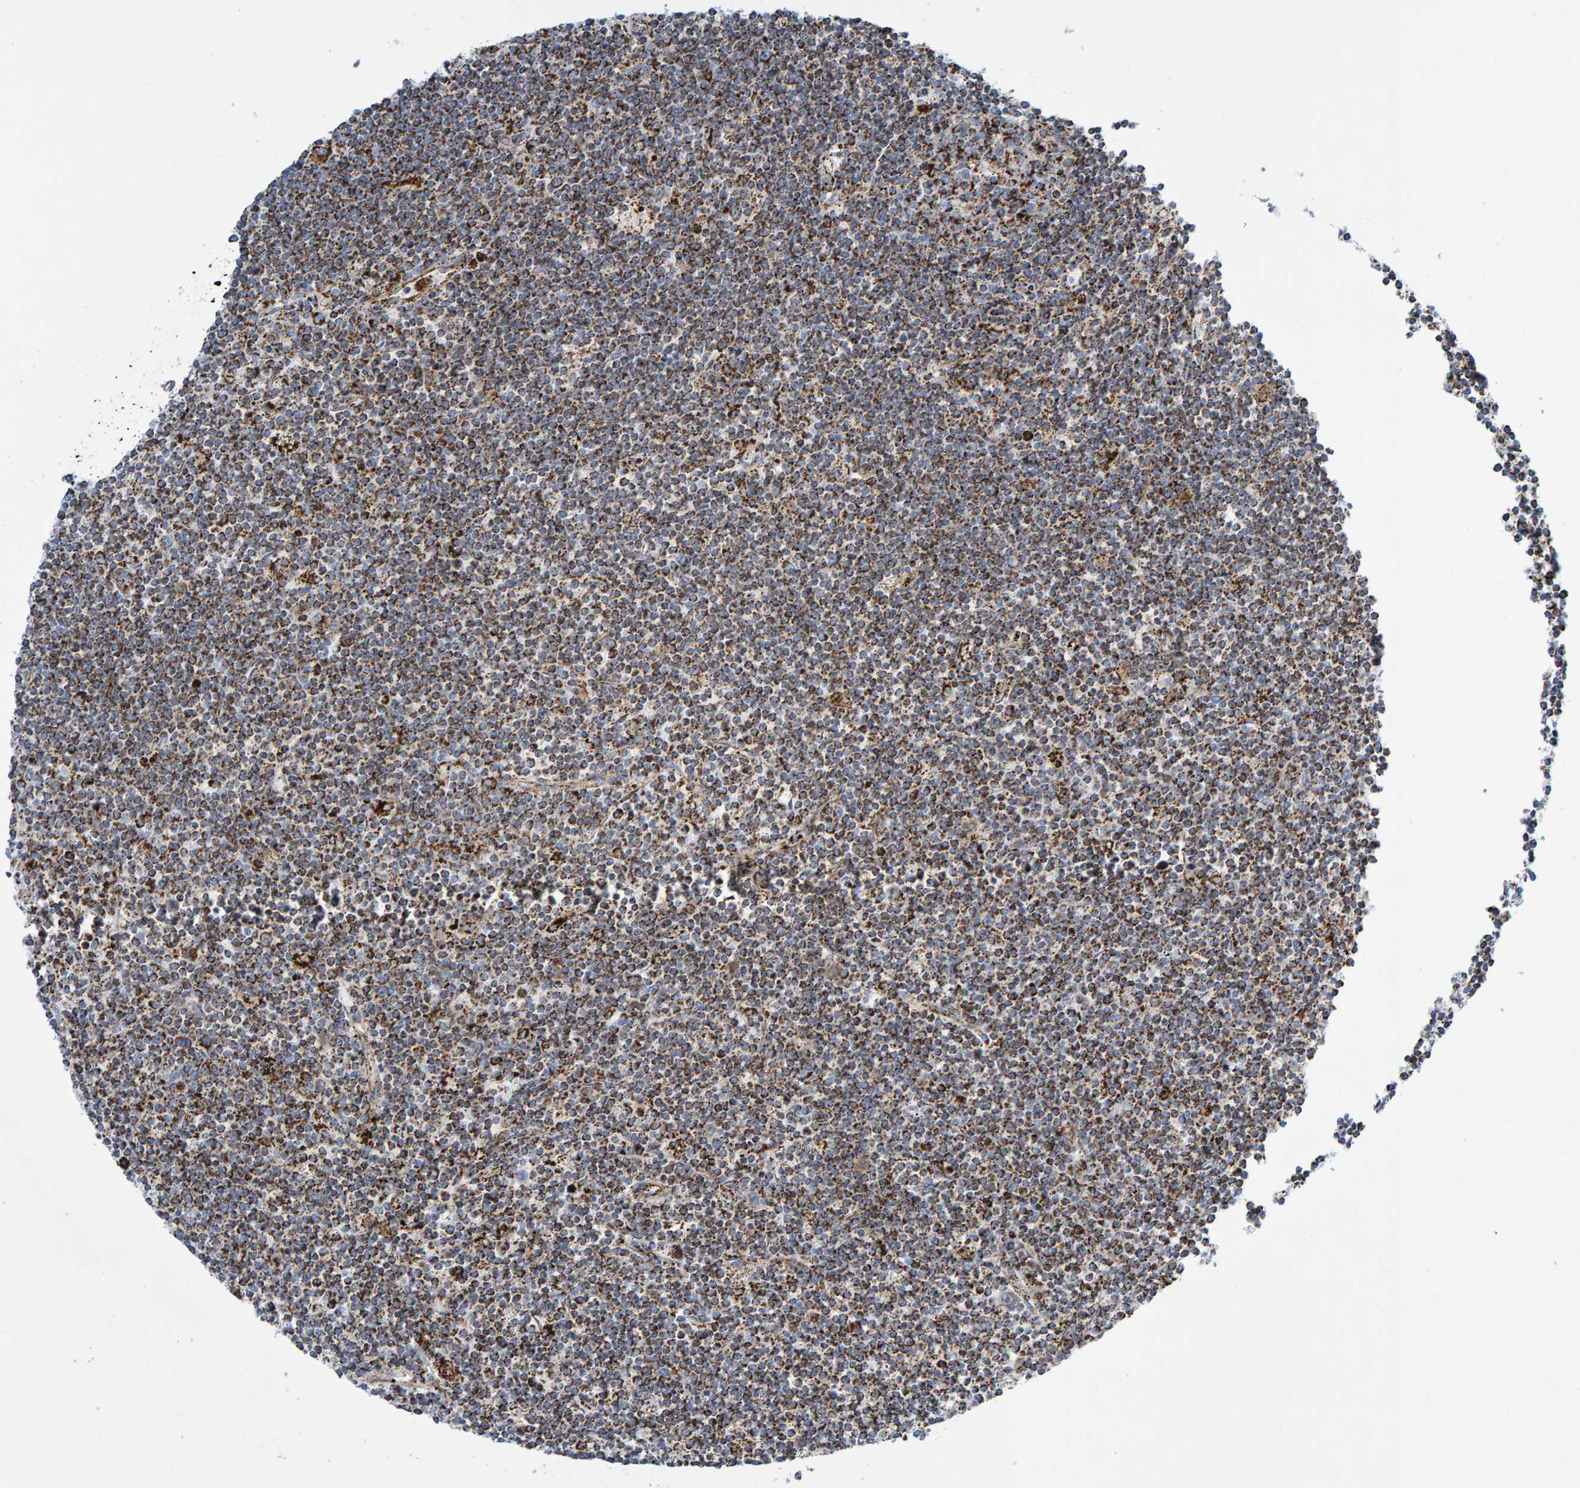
{"staining": {"intensity": "strong", "quantity": "25%-75%", "location": "cytoplasmic/membranous"}, "tissue": "lymphoma", "cell_type": "Tumor cells", "image_type": "cancer", "snomed": [{"axis": "morphology", "description": "Malignant lymphoma, non-Hodgkin's type, Low grade"}, {"axis": "topography", "description": "Spleen"}], "caption": "Protein staining shows strong cytoplasmic/membranous expression in about 25%-75% of tumor cells in low-grade malignant lymphoma, non-Hodgkin's type.", "gene": "GGTA1", "patient": {"sex": "male", "age": 76}}